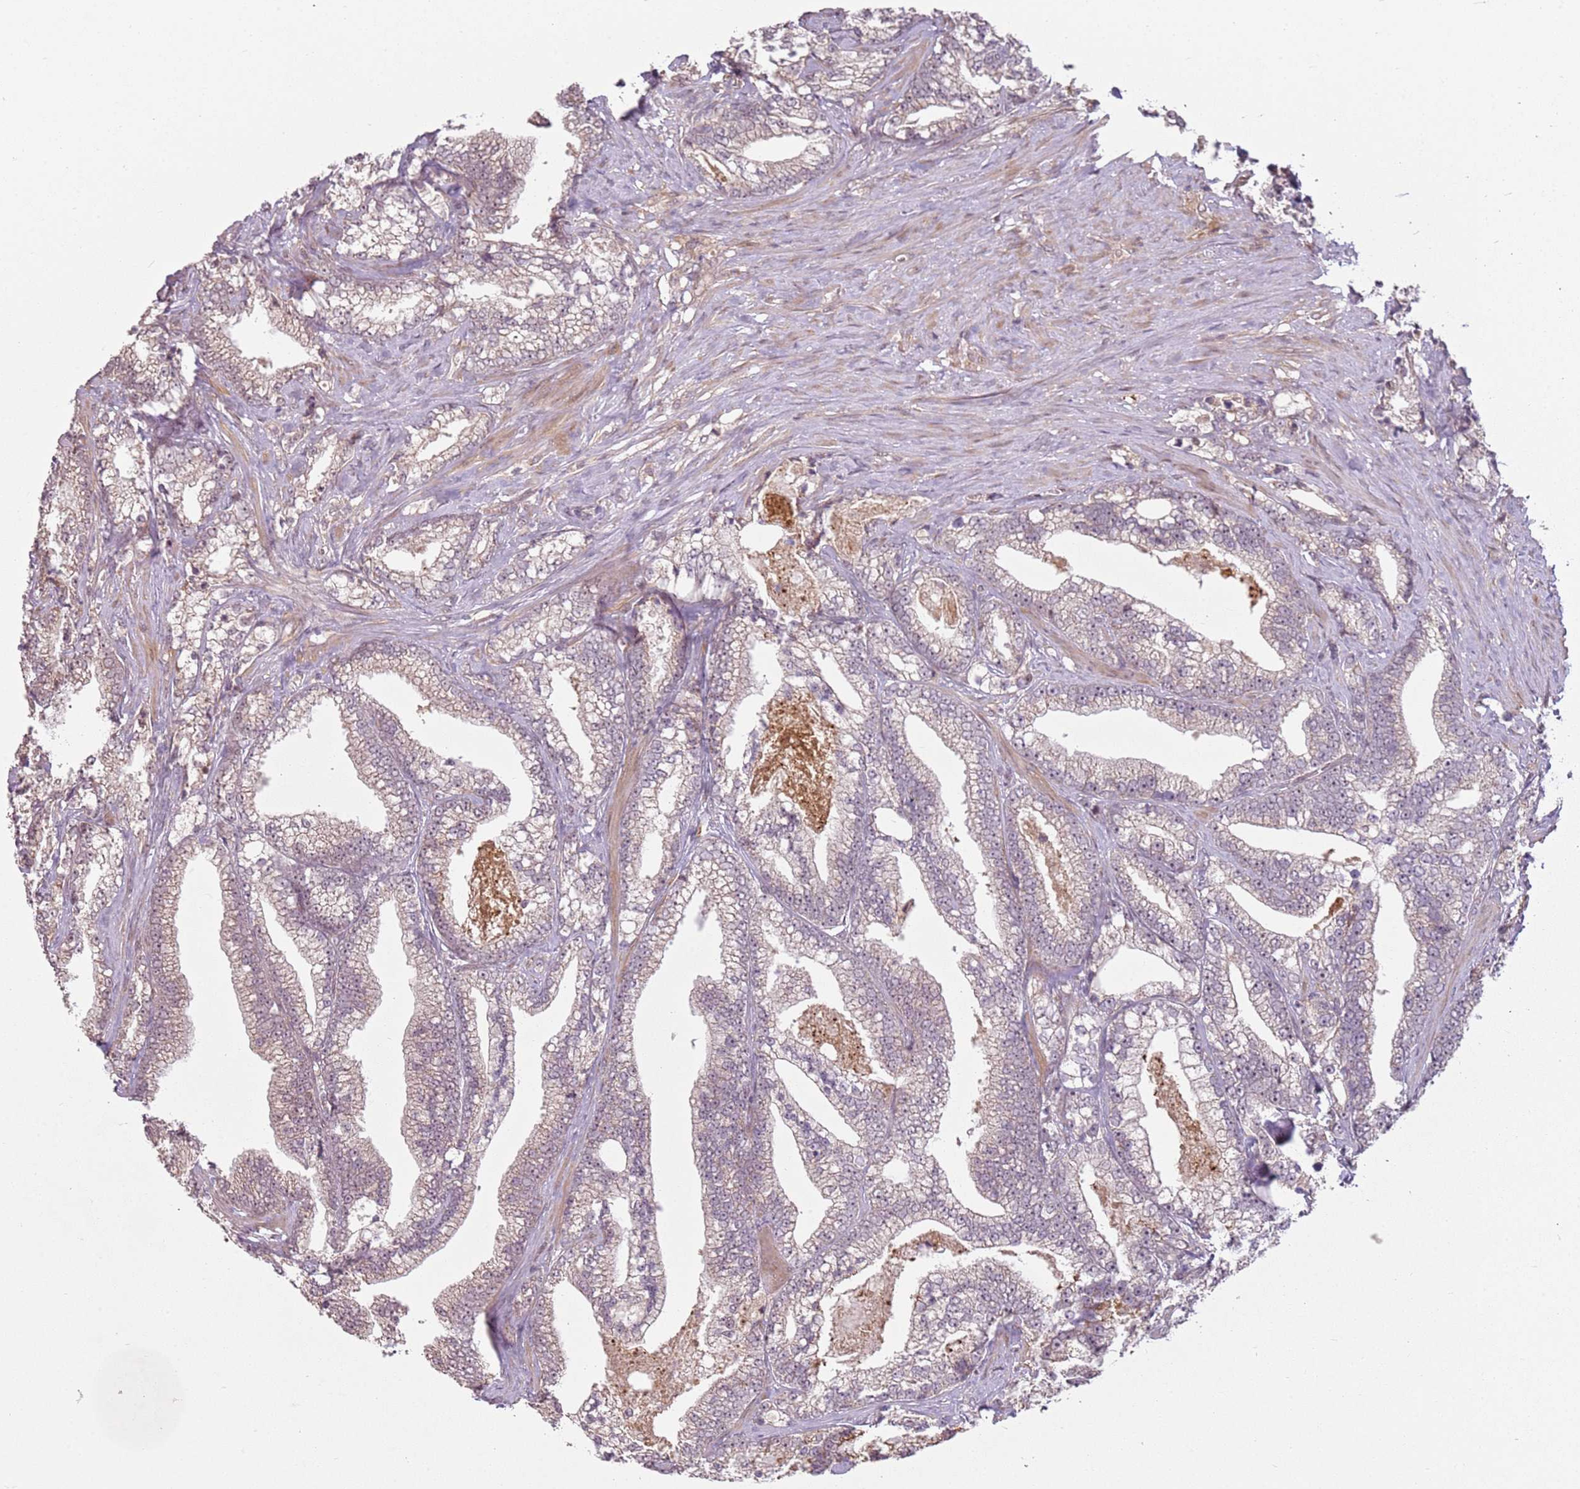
{"staining": {"intensity": "weak", "quantity": "<25%", "location": "nuclear"}, "tissue": "prostate cancer", "cell_type": "Tumor cells", "image_type": "cancer", "snomed": [{"axis": "morphology", "description": "Adenocarcinoma, High grade"}, {"axis": "topography", "description": "Prostate and seminal vesicle, NOS"}], "caption": "DAB immunohistochemical staining of human high-grade adenocarcinoma (prostate) reveals no significant staining in tumor cells. (IHC, brightfield microscopy, high magnification).", "gene": "CHURC1", "patient": {"sex": "male", "age": 67}}